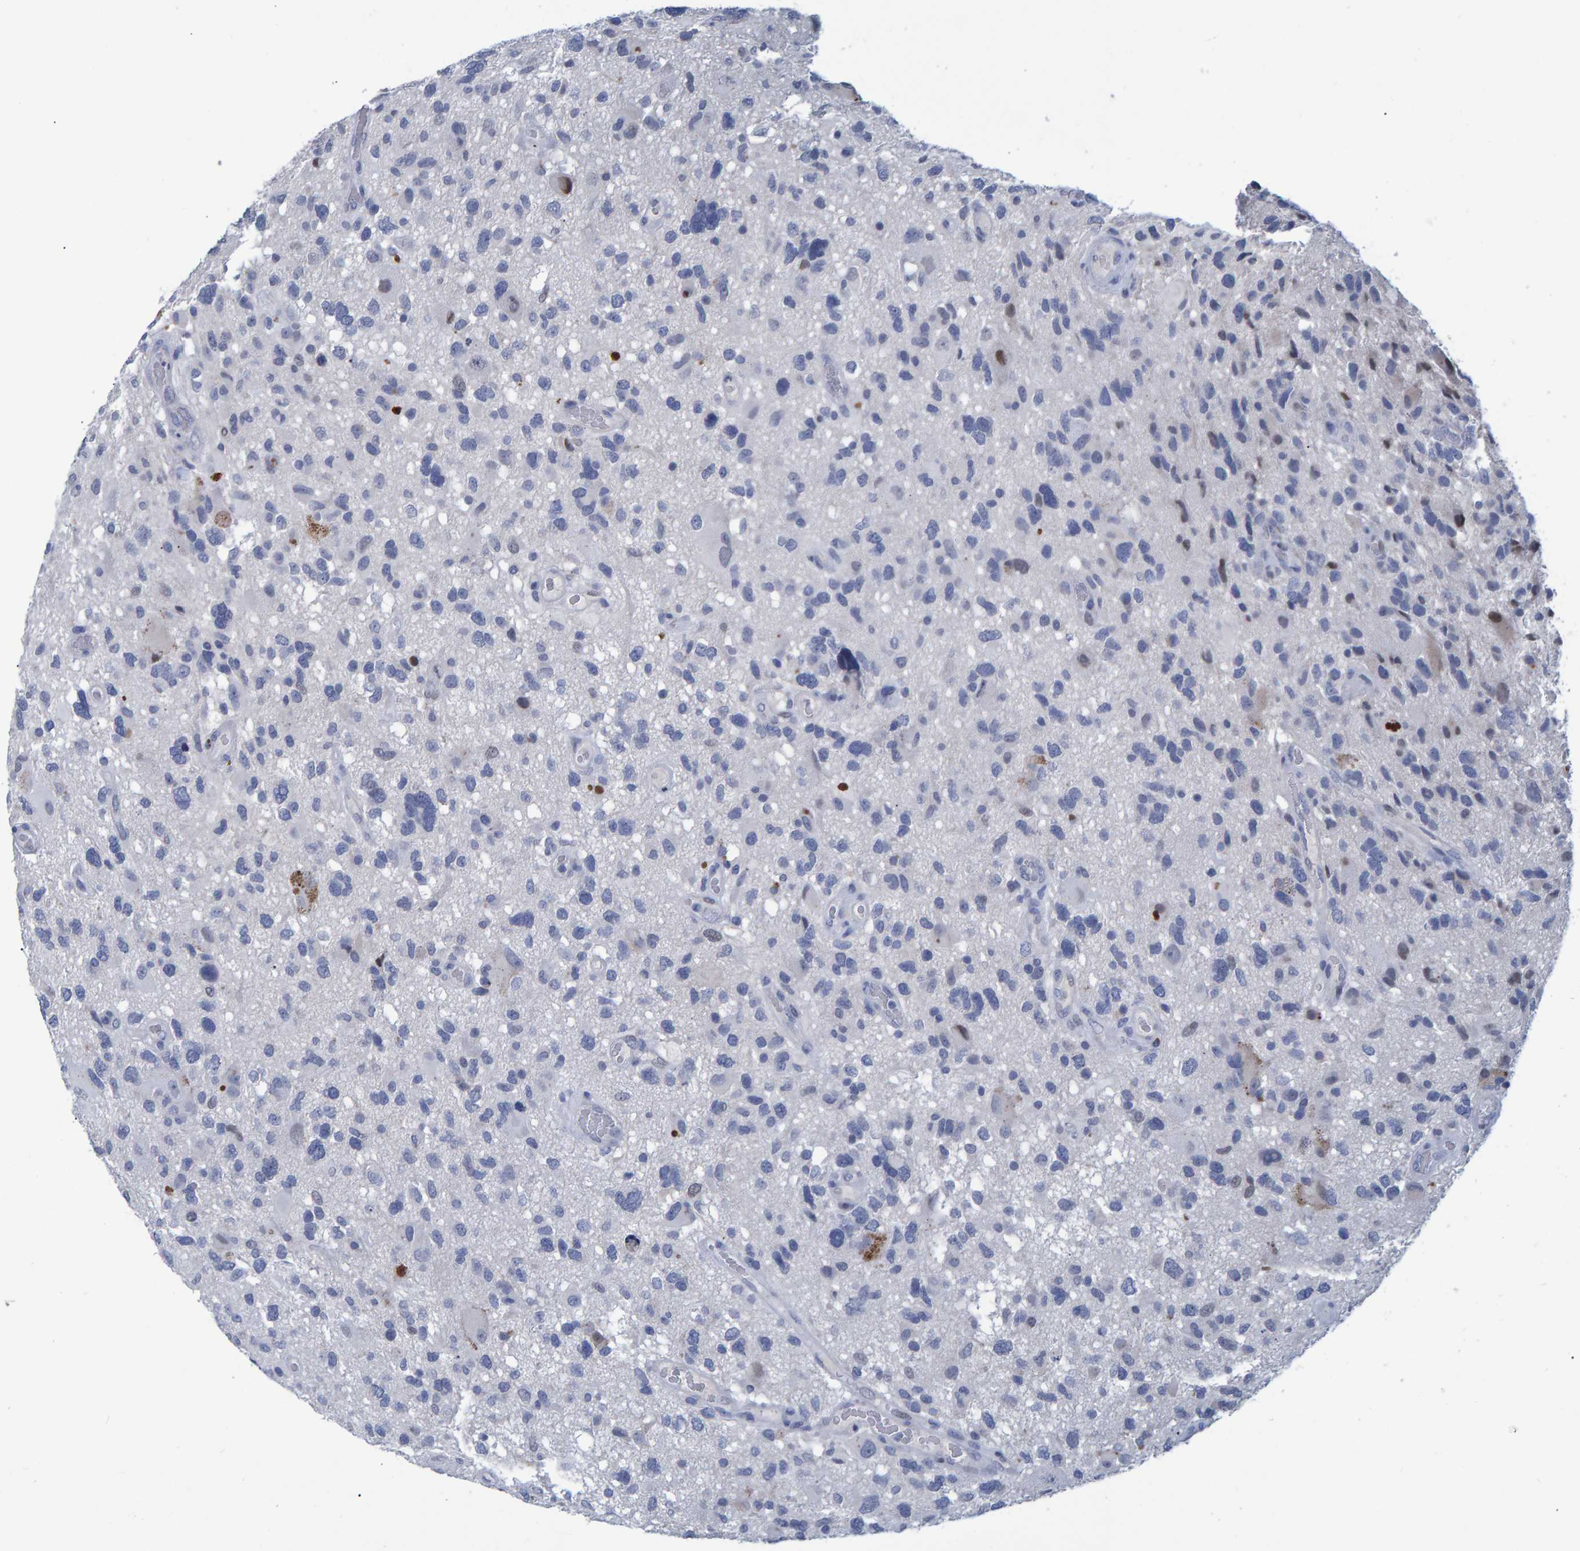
{"staining": {"intensity": "negative", "quantity": "none", "location": "none"}, "tissue": "glioma", "cell_type": "Tumor cells", "image_type": "cancer", "snomed": [{"axis": "morphology", "description": "Glioma, malignant, High grade"}, {"axis": "topography", "description": "Brain"}], "caption": "A high-resolution image shows immunohistochemistry staining of glioma, which reveals no significant expression in tumor cells. The staining is performed using DAB (3,3'-diaminobenzidine) brown chromogen with nuclei counter-stained in using hematoxylin.", "gene": "PROCA1", "patient": {"sex": "male", "age": 33}}